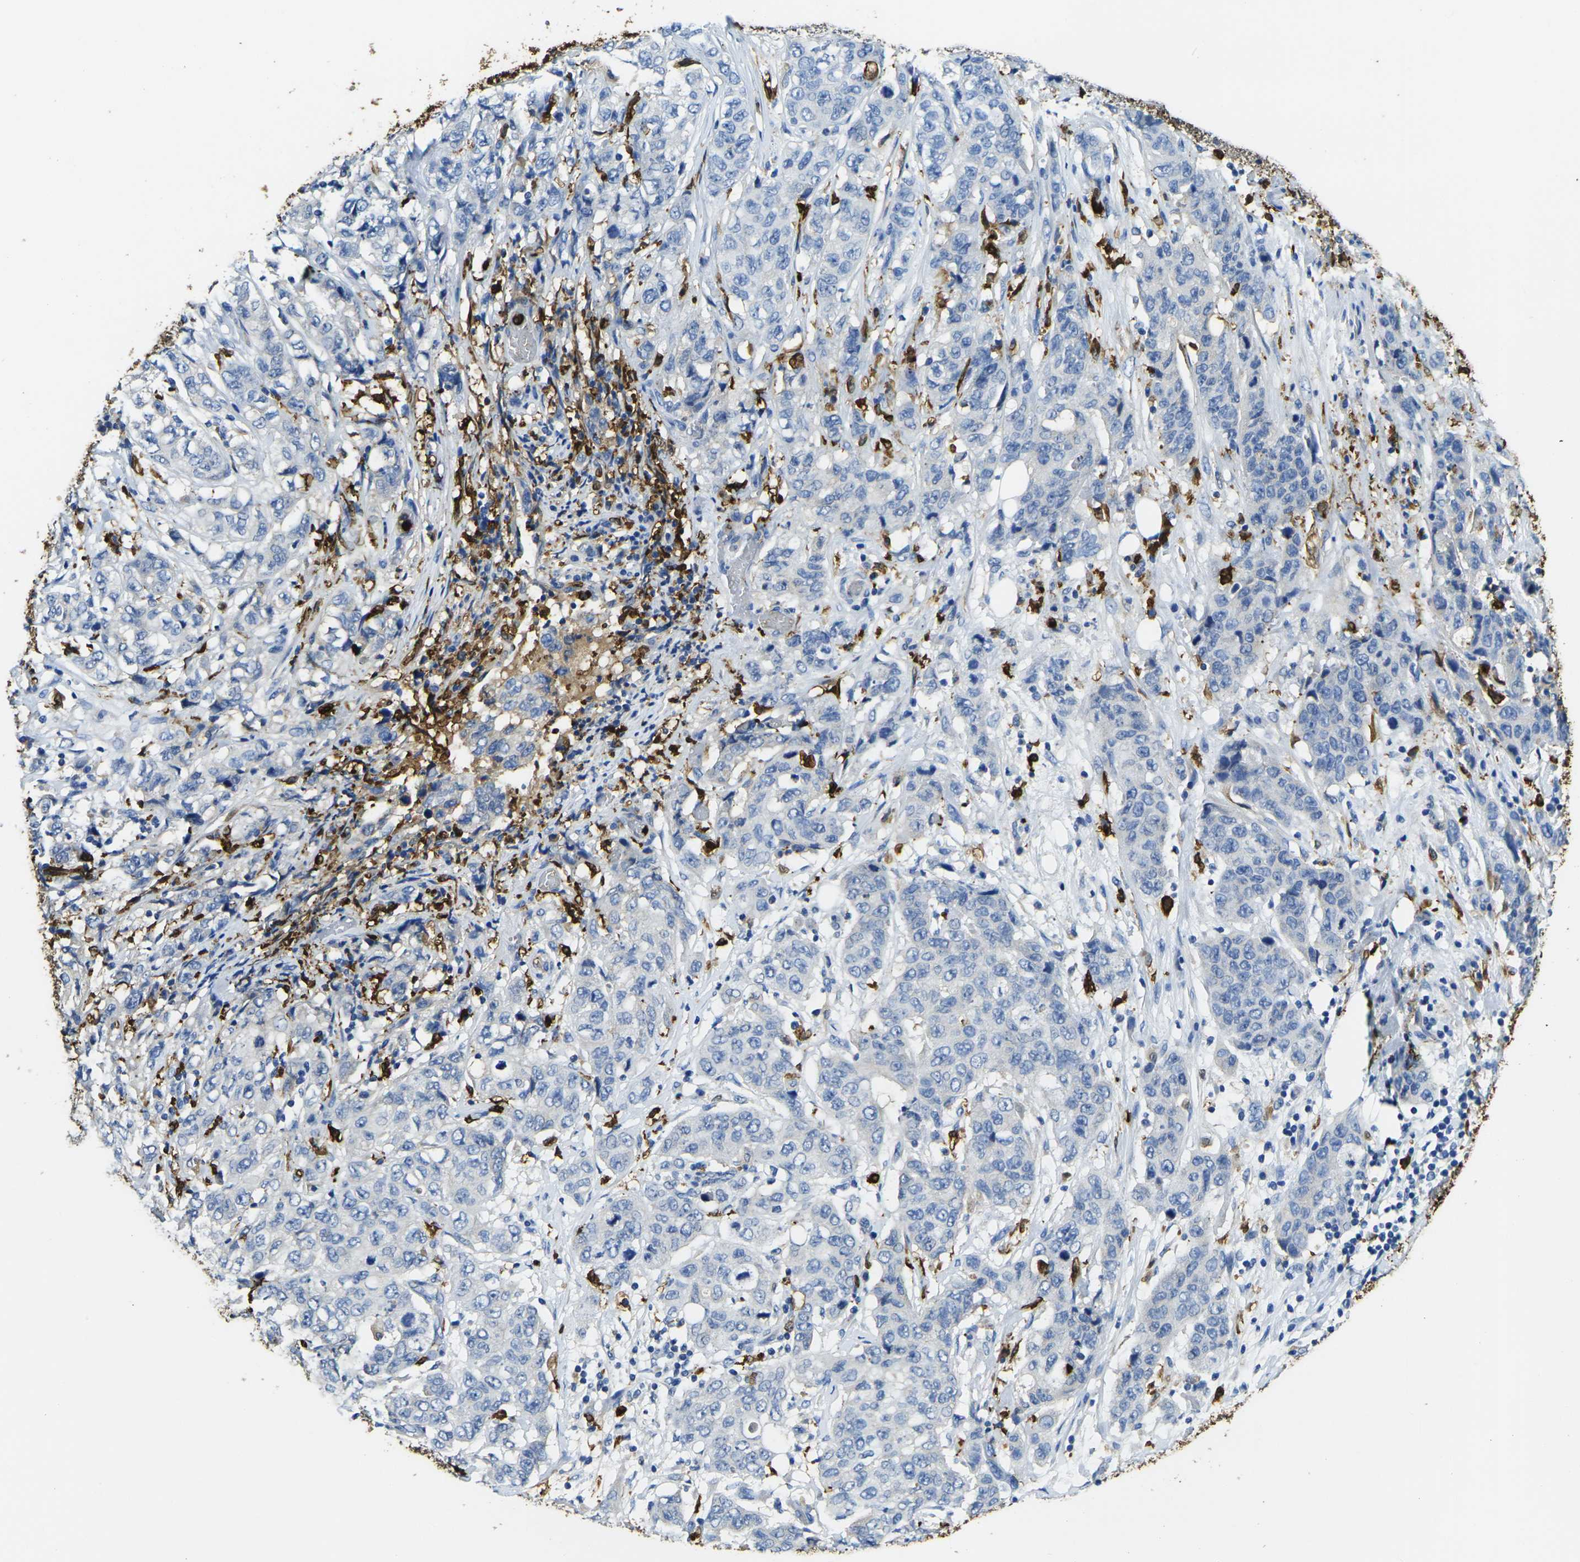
{"staining": {"intensity": "negative", "quantity": "none", "location": "none"}, "tissue": "stomach cancer", "cell_type": "Tumor cells", "image_type": "cancer", "snomed": [{"axis": "morphology", "description": "Adenocarcinoma, NOS"}, {"axis": "topography", "description": "Stomach"}], "caption": "Stomach cancer (adenocarcinoma) was stained to show a protein in brown. There is no significant staining in tumor cells.", "gene": "S100A9", "patient": {"sex": "male", "age": 48}}